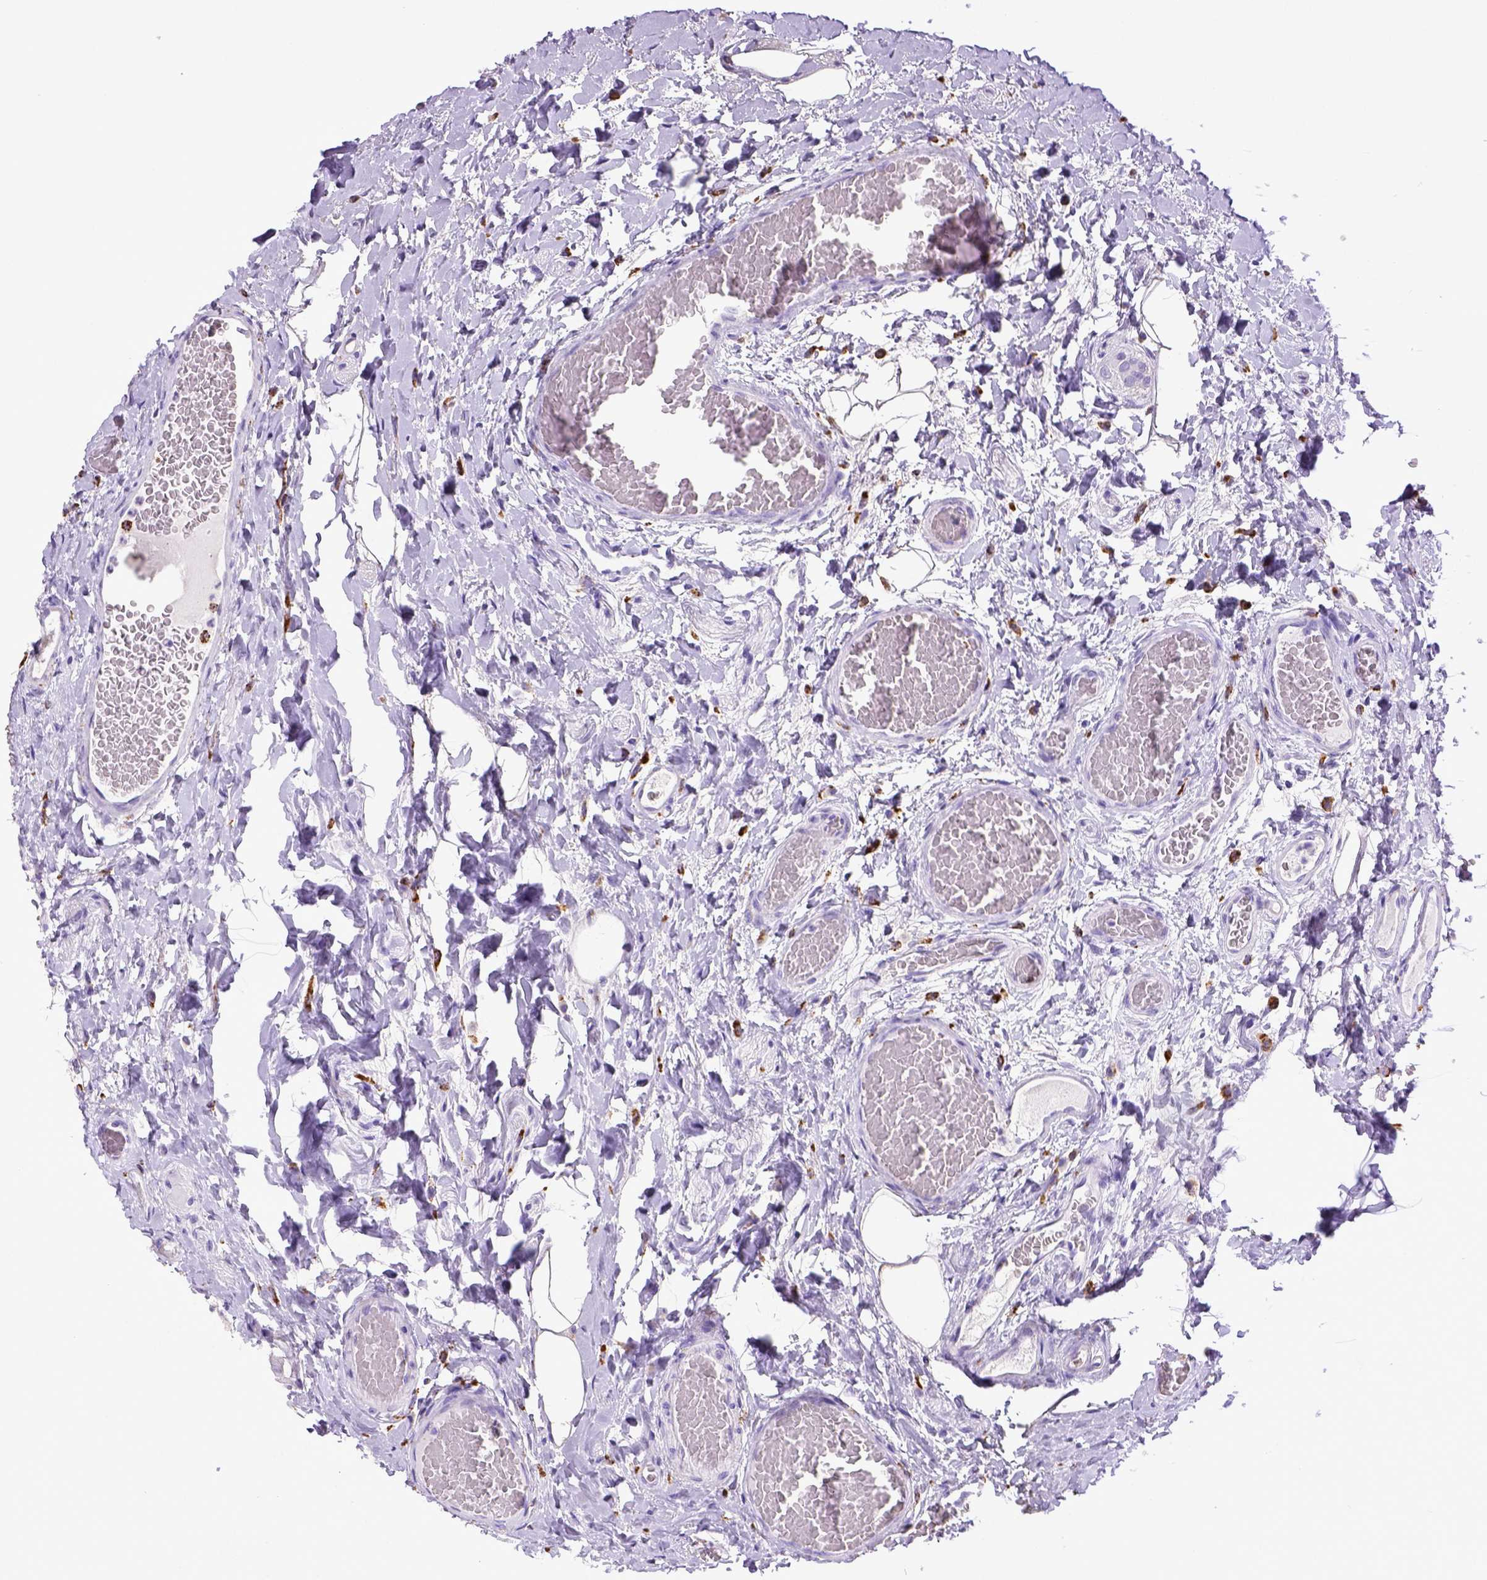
{"staining": {"intensity": "negative", "quantity": "none", "location": "none"}, "tissue": "colon", "cell_type": "Endothelial cells", "image_type": "normal", "snomed": [{"axis": "morphology", "description": "Normal tissue, NOS"}, {"axis": "topography", "description": "Colon"}], "caption": "Immunohistochemistry image of benign colon stained for a protein (brown), which reveals no staining in endothelial cells. (Immunohistochemistry, brightfield microscopy, high magnification).", "gene": "CD68", "patient": {"sex": "female", "age": 65}}